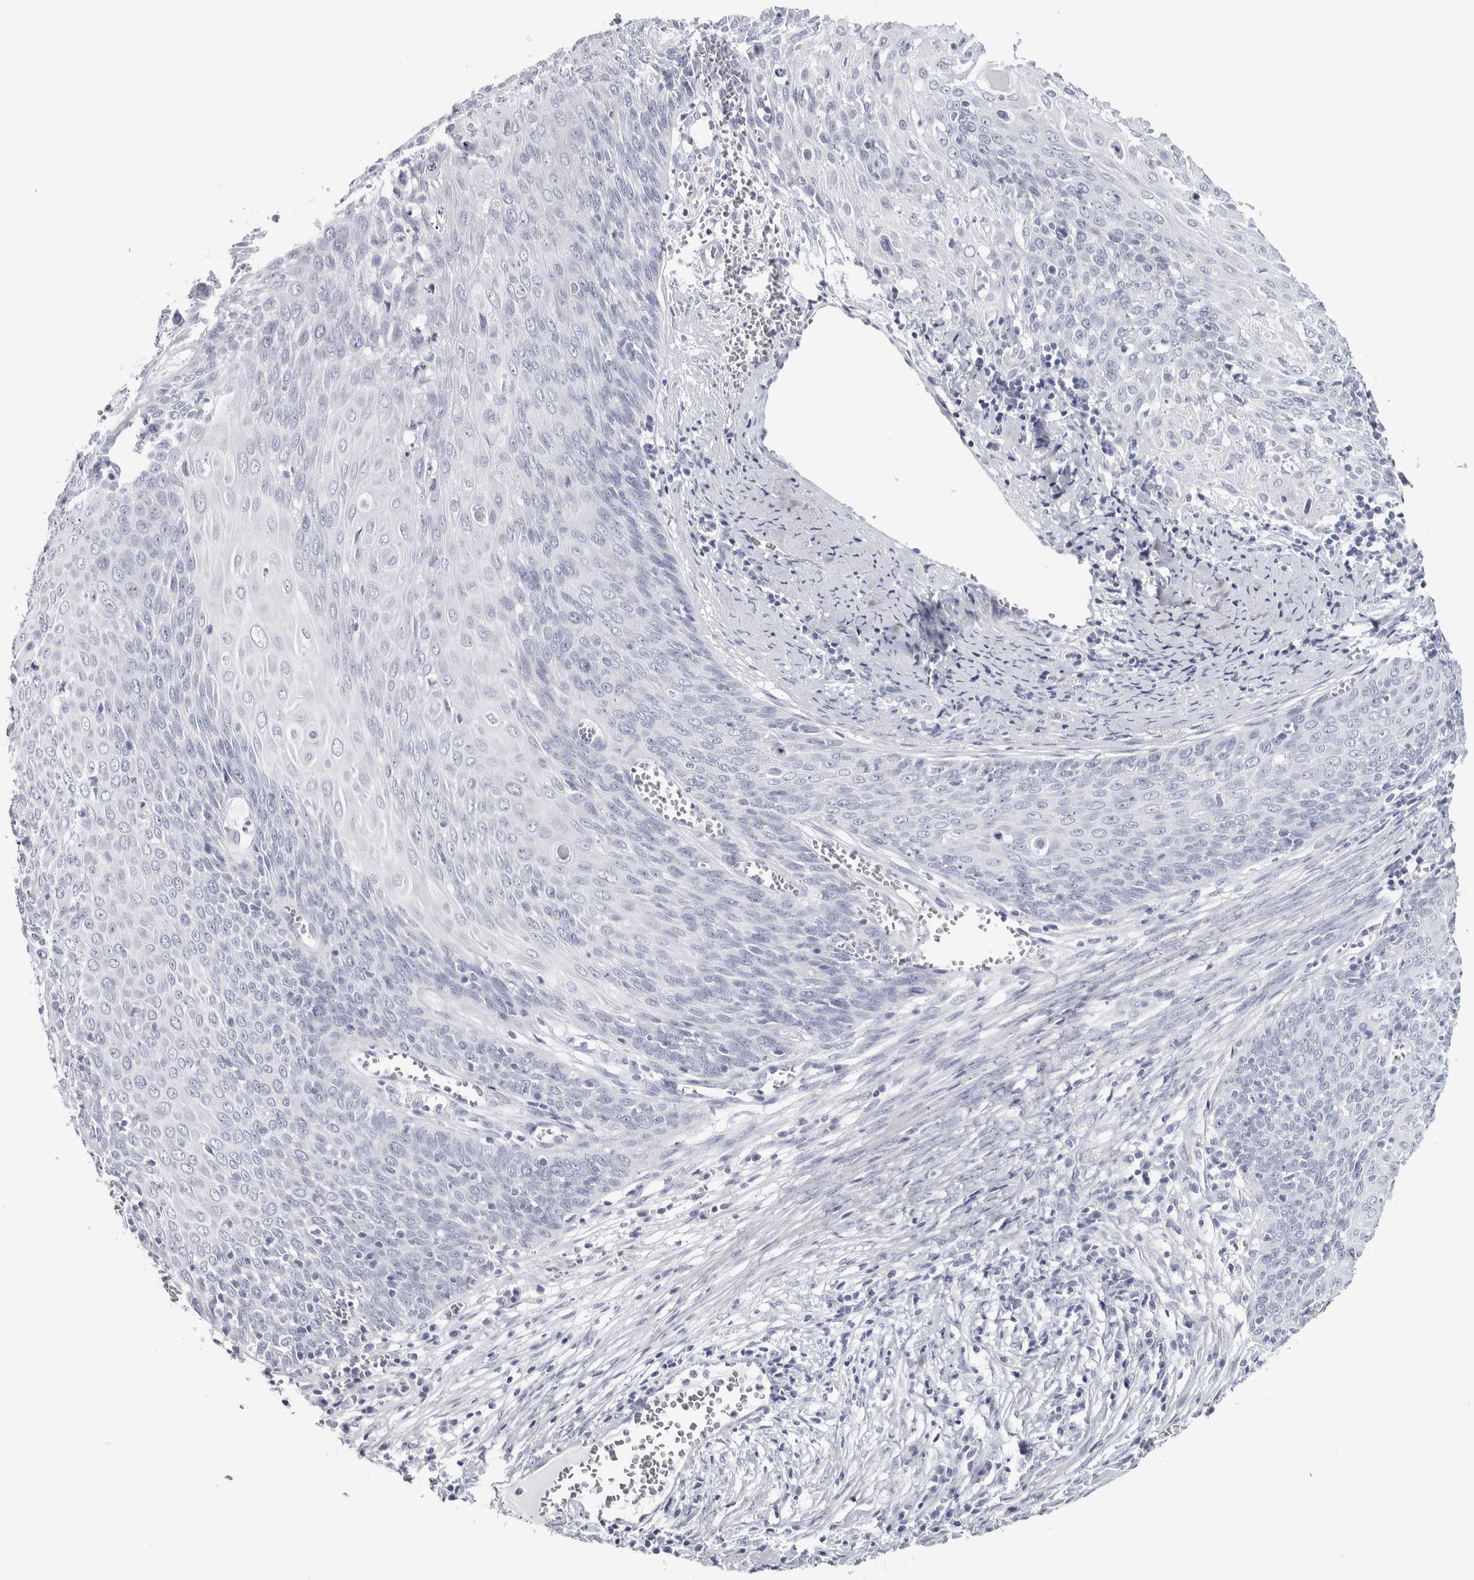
{"staining": {"intensity": "negative", "quantity": "none", "location": "none"}, "tissue": "cervical cancer", "cell_type": "Tumor cells", "image_type": "cancer", "snomed": [{"axis": "morphology", "description": "Squamous cell carcinoma, NOS"}, {"axis": "topography", "description": "Cervix"}], "caption": "Immunohistochemical staining of human cervical cancer displays no significant expression in tumor cells.", "gene": "NECAB1", "patient": {"sex": "female", "age": 39}}